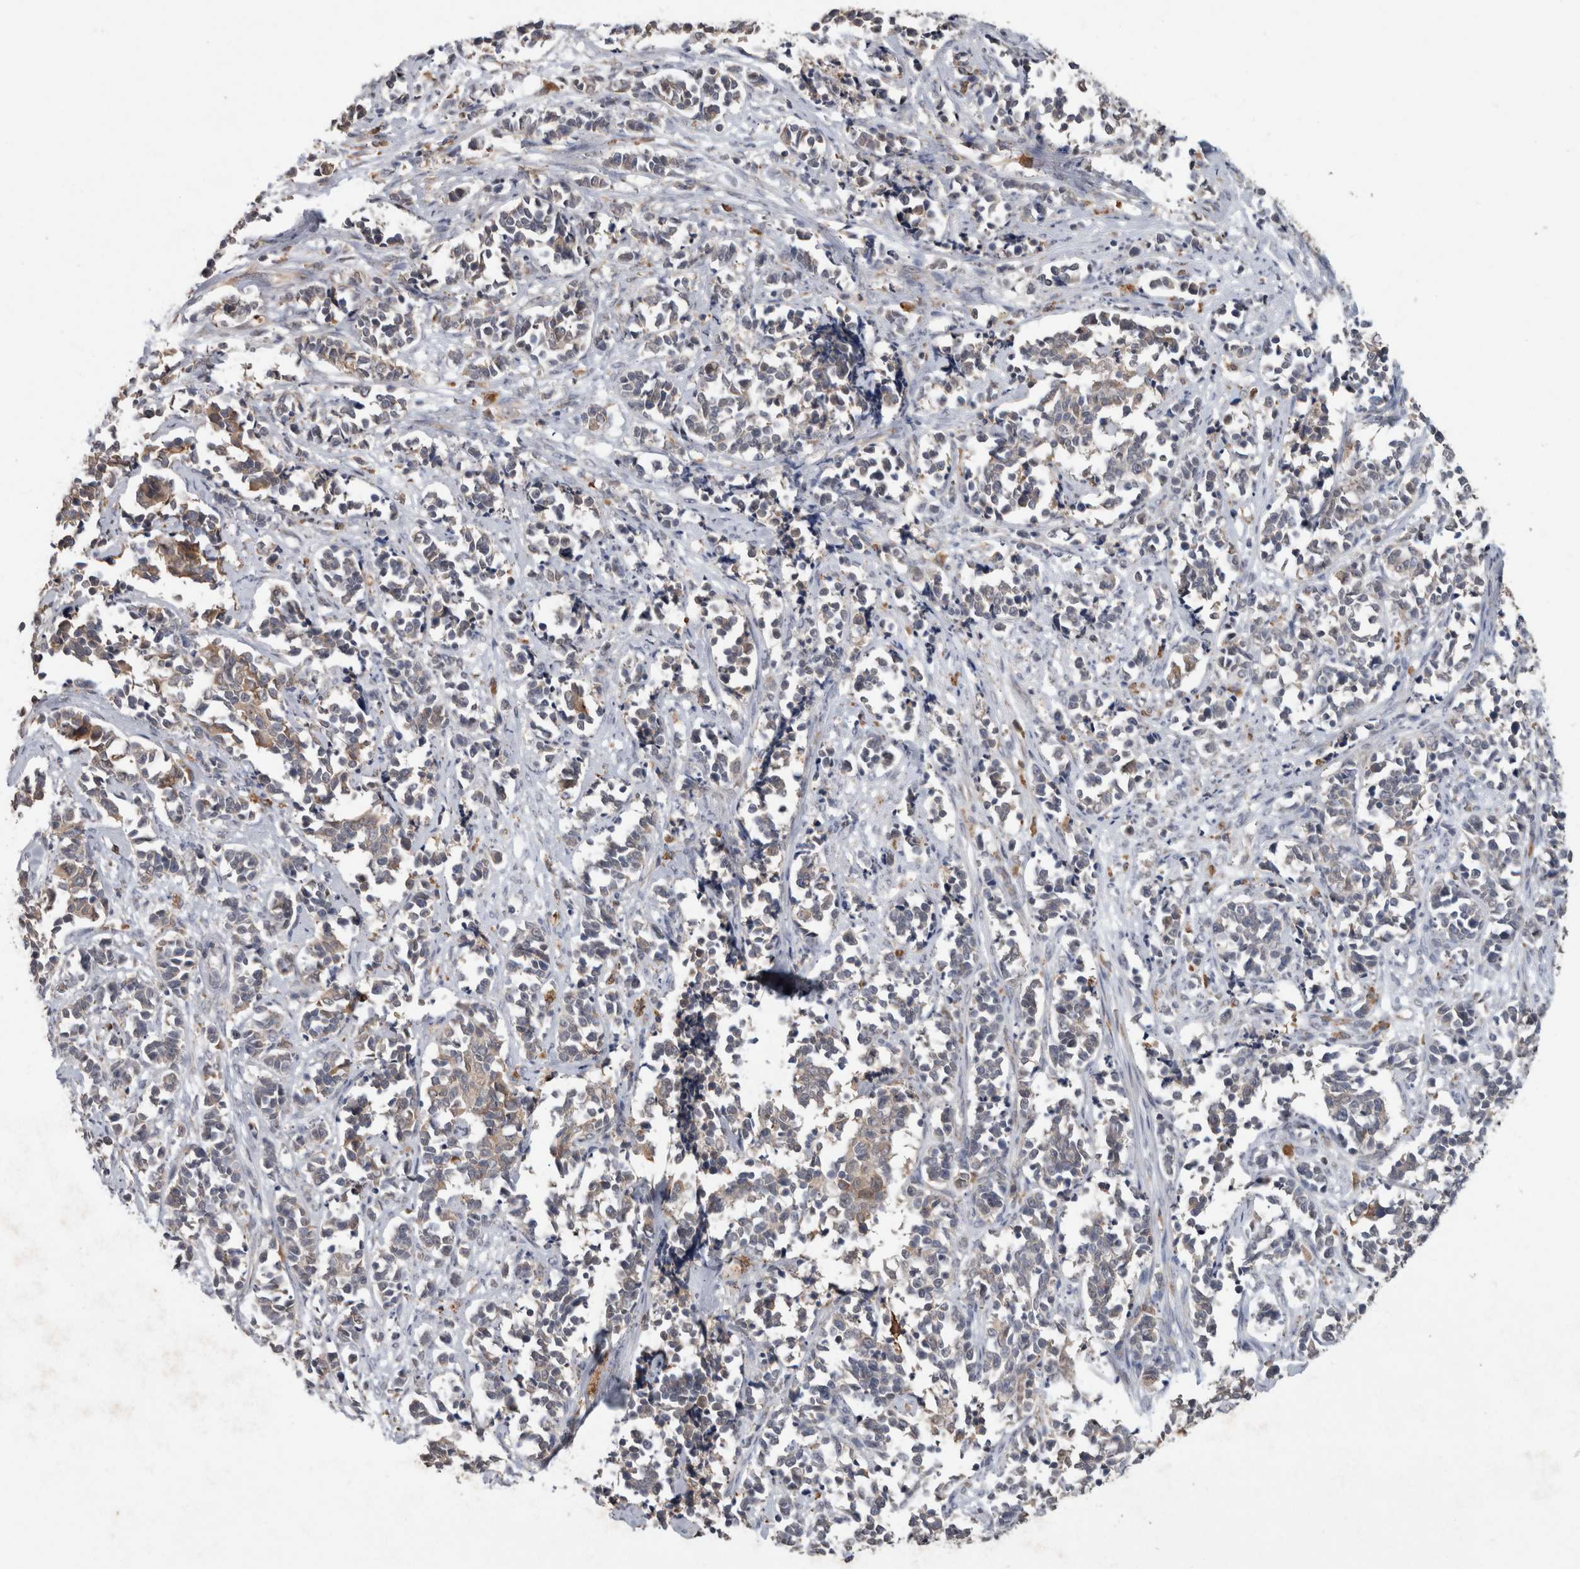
{"staining": {"intensity": "weak", "quantity": "<25%", "location": "cytoplasmic/membranous"}, "tissue": "cervical cancer", "cell_type": "Tumor cells", "image_type": "cancer", "snomed": [{"axis": "morphology", "description": "Normal tissue, NOS"}, {"axis": "morphology", "description": "Squamous cell carcinoma, NOS"}, {"axis": "topography", "description": "Cervix"}], "caption": "The micrograph demonstrates no staining of tumor cells in squamous cell carcinoma (cervical). (Stains: DAB IHC with hematoxylin counter stain, Microscopy: brightfield microscopy at high magnification).", "gene": "ADGRL3", "patient": {"sex": "female", "age": 35}}